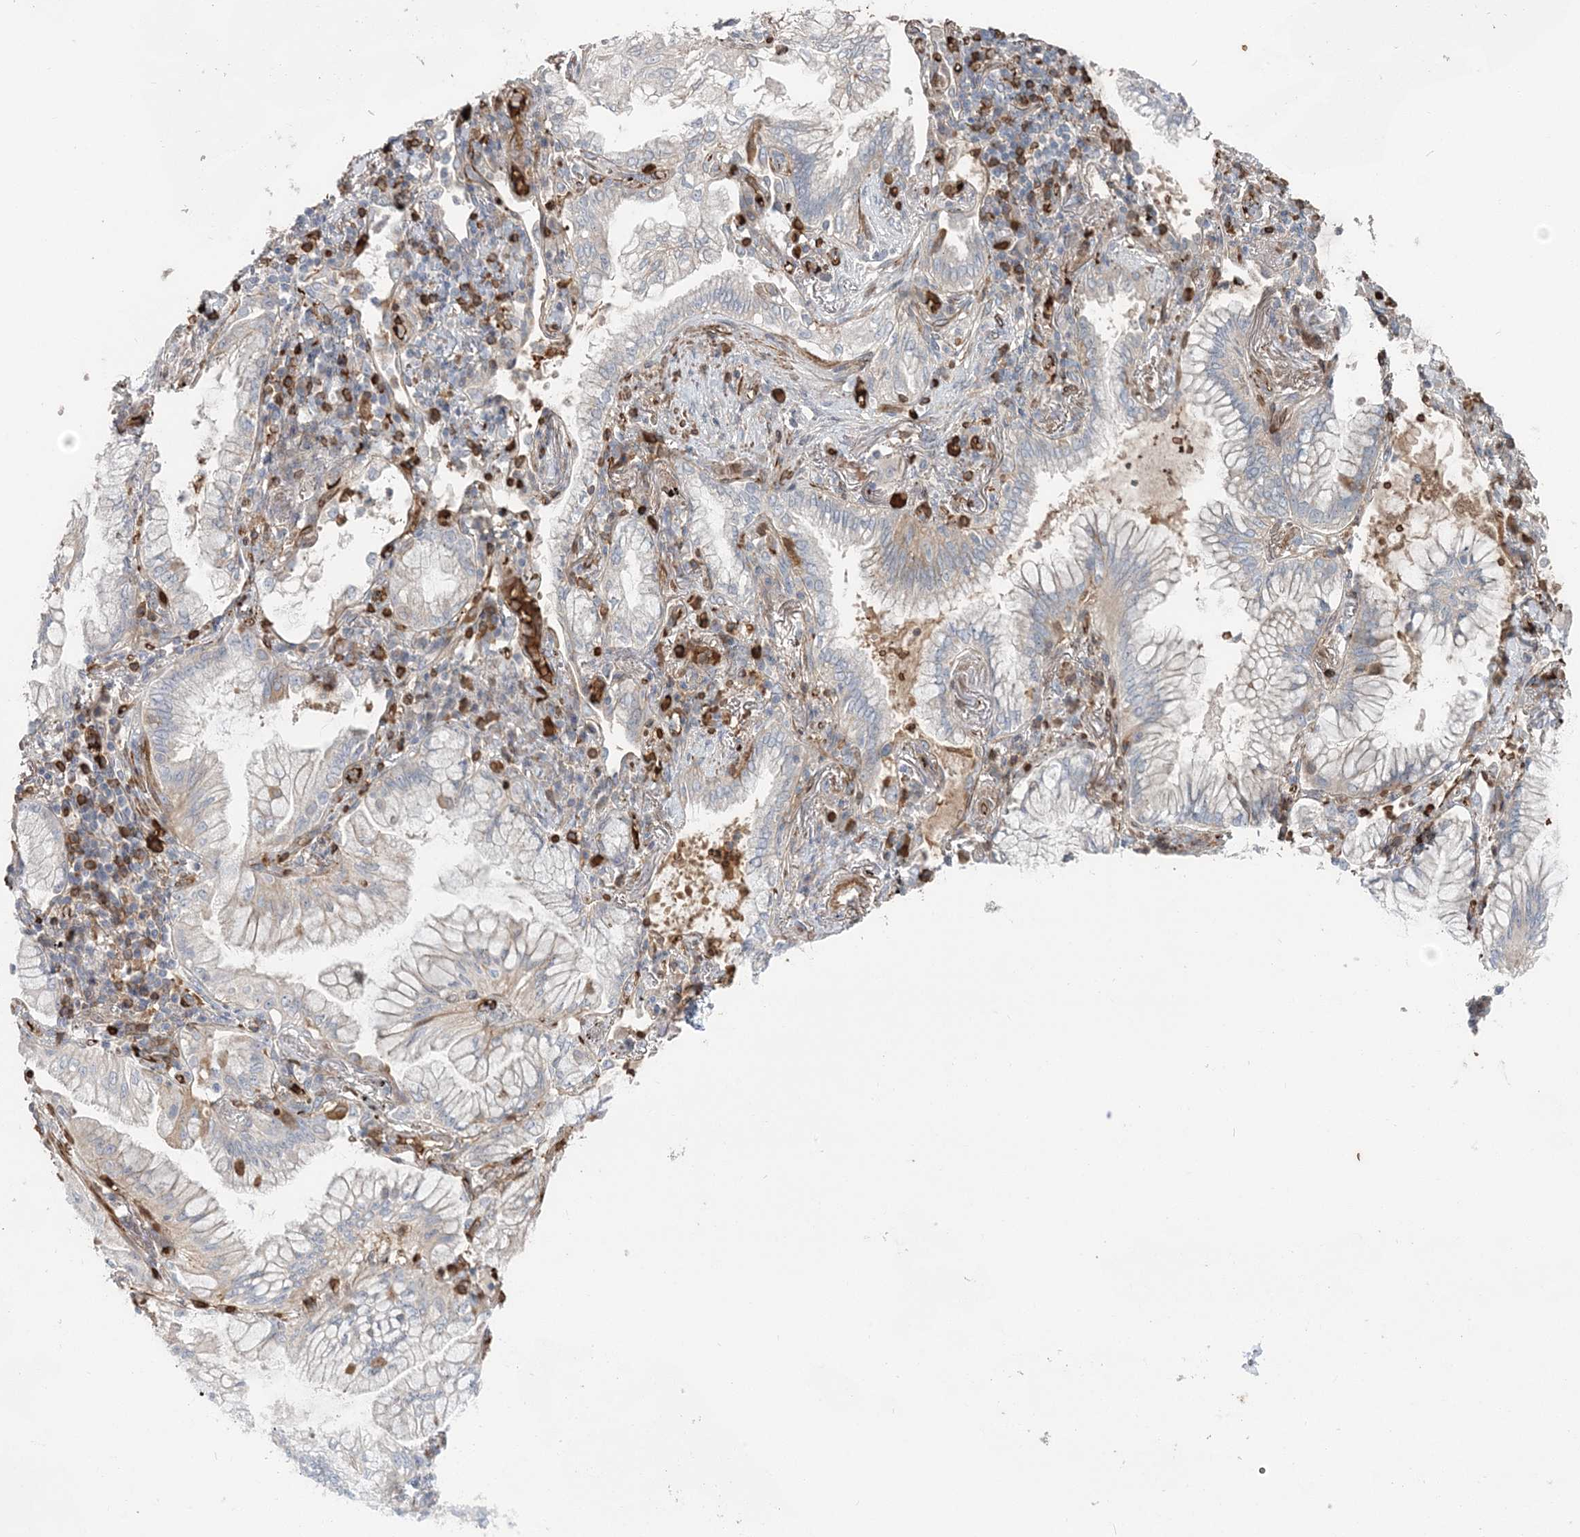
{"staining": {"intensity": "weak", "quantity": "<25%", "location": "cytoplasmic/membranous"}, "tissue": "lung cancer", "cell_type": "Tumor cells", "image_type": "cancer", "snomed": [{"axis": "morphology", "description": "Adenocarcinoma, NOS"}, {"axis": "topography", "description": "Lung"}], "caption": "An image of human lung adenocarcinoma is negative for staining in tumor cells.", "gene": "SERINC1", "patient": {"sex": "female", "age": 70}}